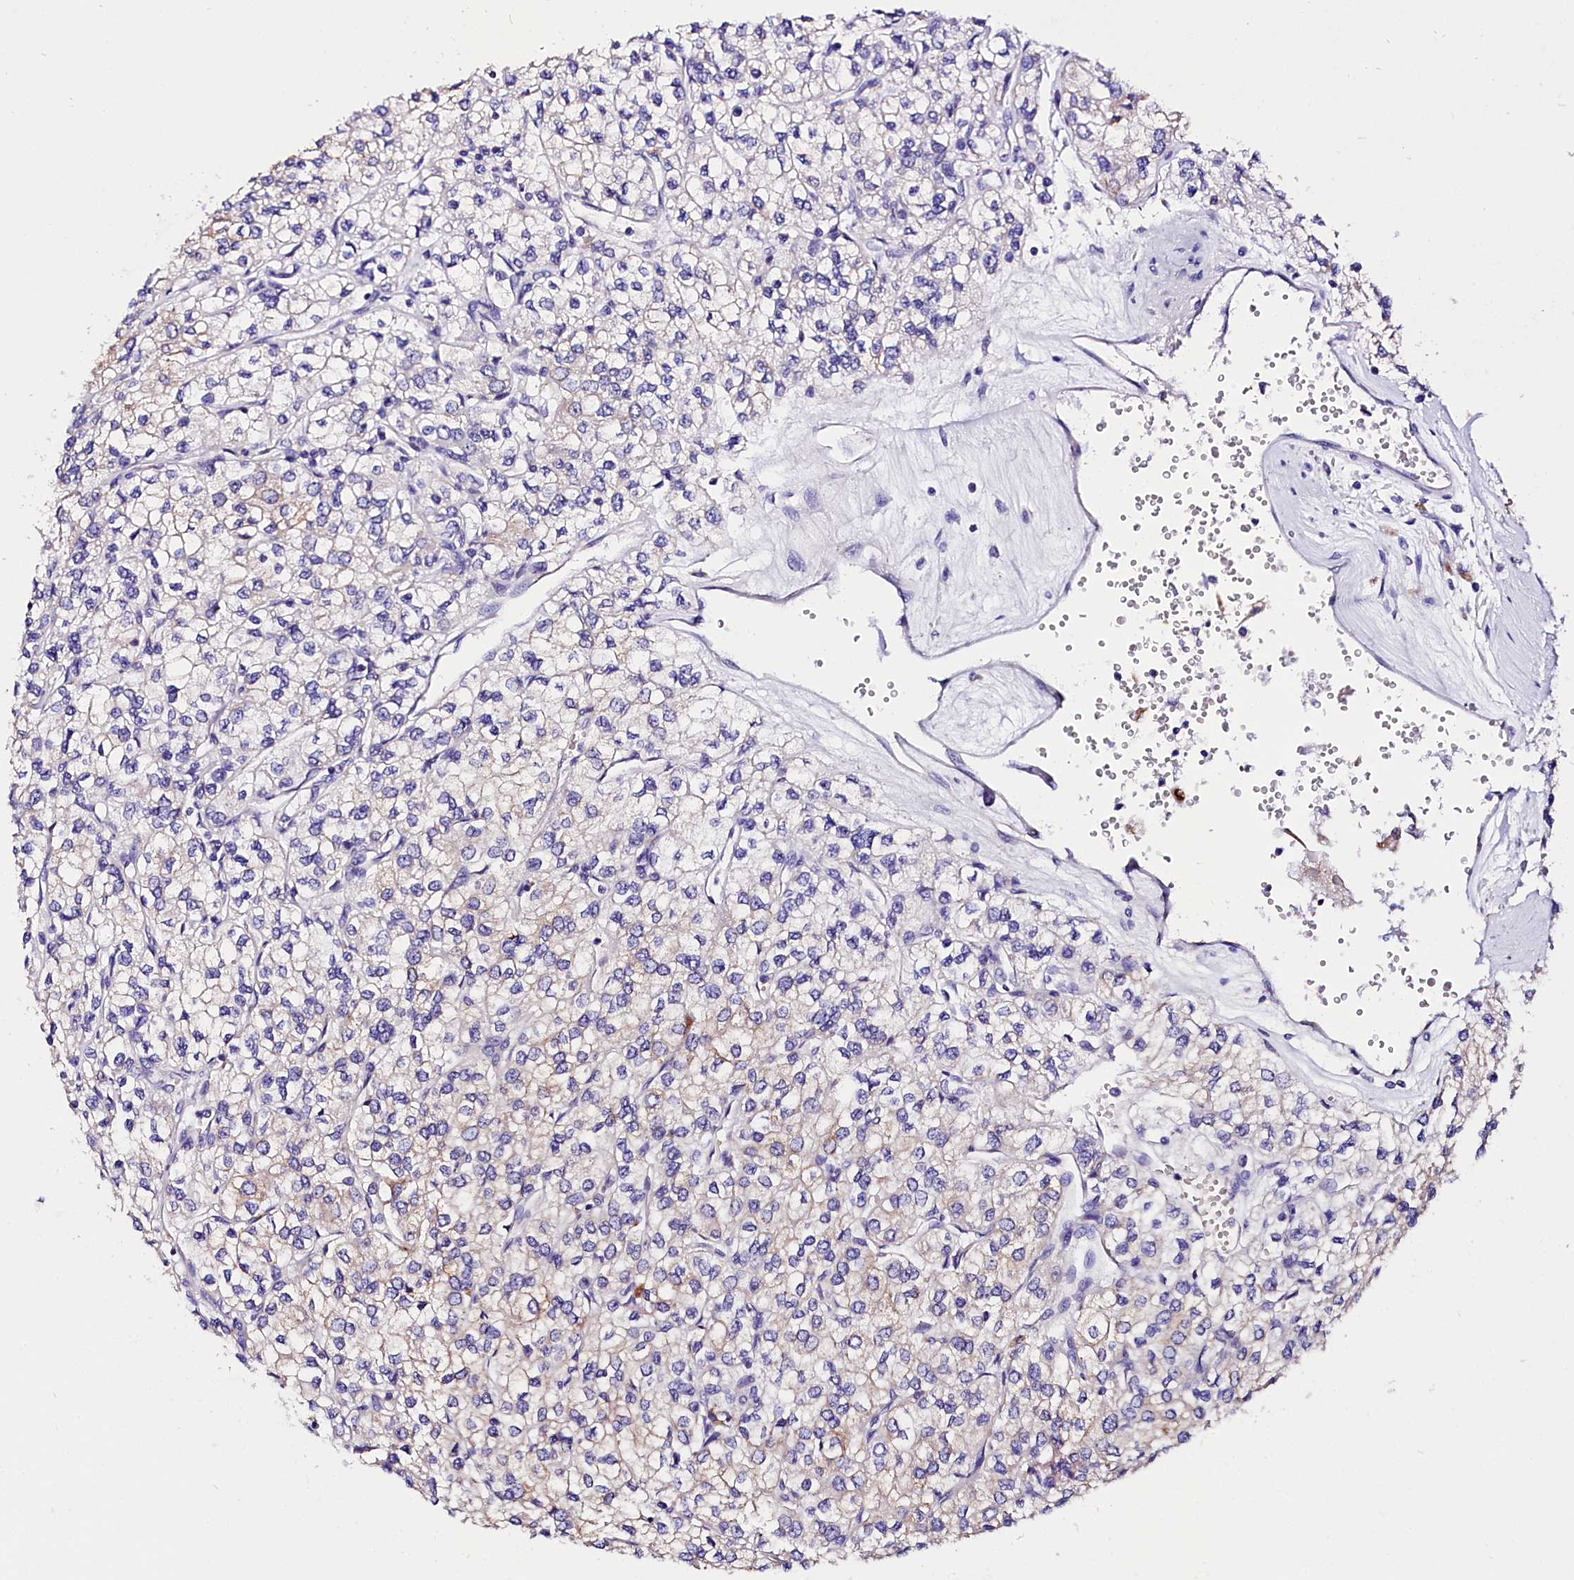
{"staining": {"intensity": "negative", "quantity": "none", "location": "none"}, "tissue": "renal cancer", "cell_type": "Tumor cells", "image_type": "cancer", "snomed": [{"axis": "morphology", "description": "Adenocarcinoma, NOS"}, {"axis": "topography", "description": "Kidney"}], "caption": "Histopathology image shows no protein positivity in tumor cells of renal adenocarcinoma tissue.", "gene": "ACAA2", "patient": {"sex": "male", "age": 80}}